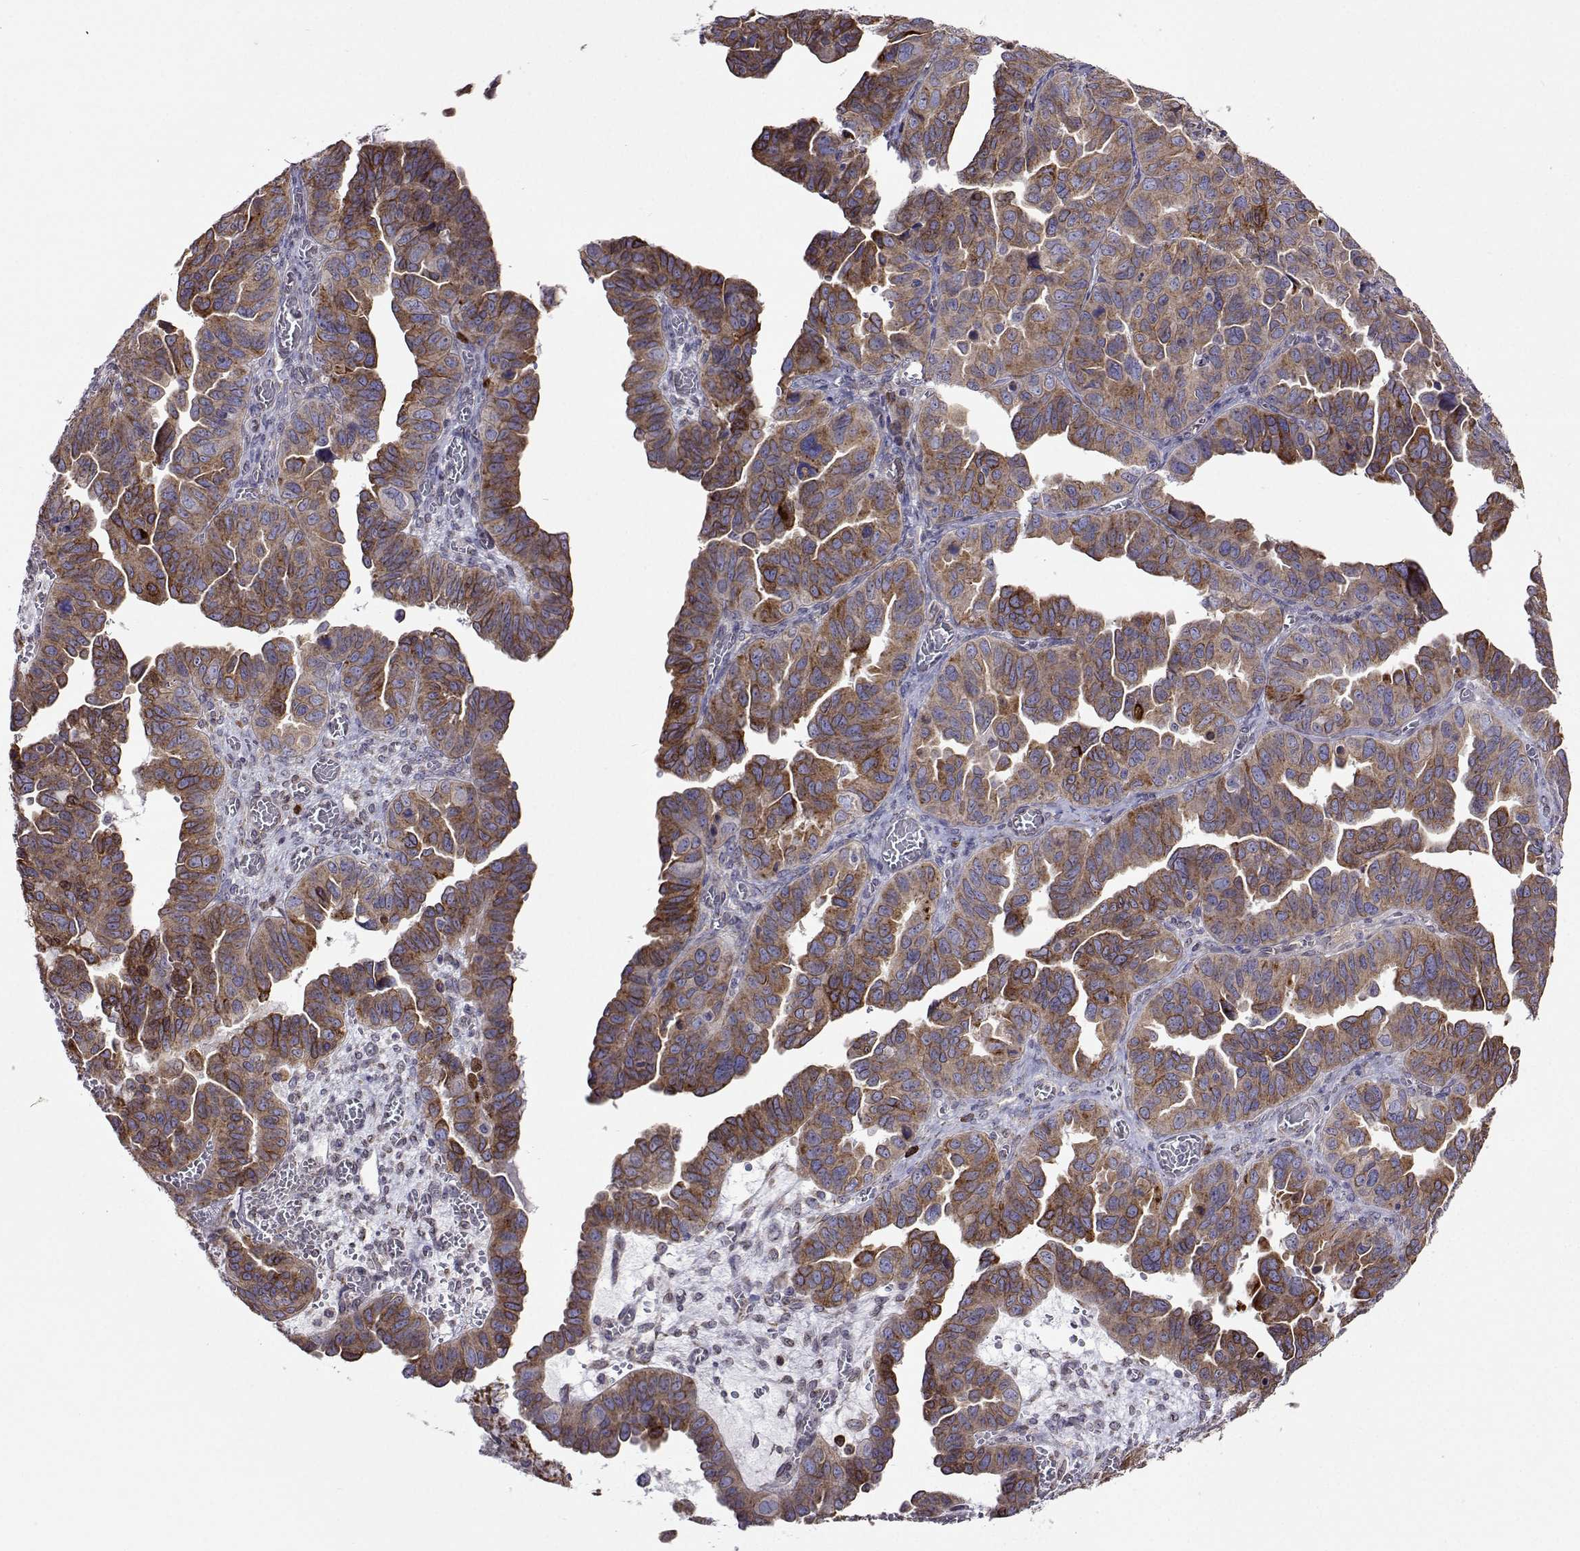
{"staining": {"intensity": "moderate", "quantity": "25%-75%", "location": "cytoplasmic/membranous"}, "tissue": "ovarian cancer", "cell_type": "Tumor cells", "image_type": "cancer", "snomed": [{"axis": "morphology", "description": "Cystadenocarcinoma, serous, NOS"}, {"axis": "topography", "description": "Ovary"}], "caption": "Moderate cytoplasmic/membranous staining for a protein is identified in approximately 25%-75% of tumor cells of ovarian serous cystadenocarcinoma using immunohistochemistry.", "gene": "PGRMC2", "patient": {"sex": "female", "age": 64}}